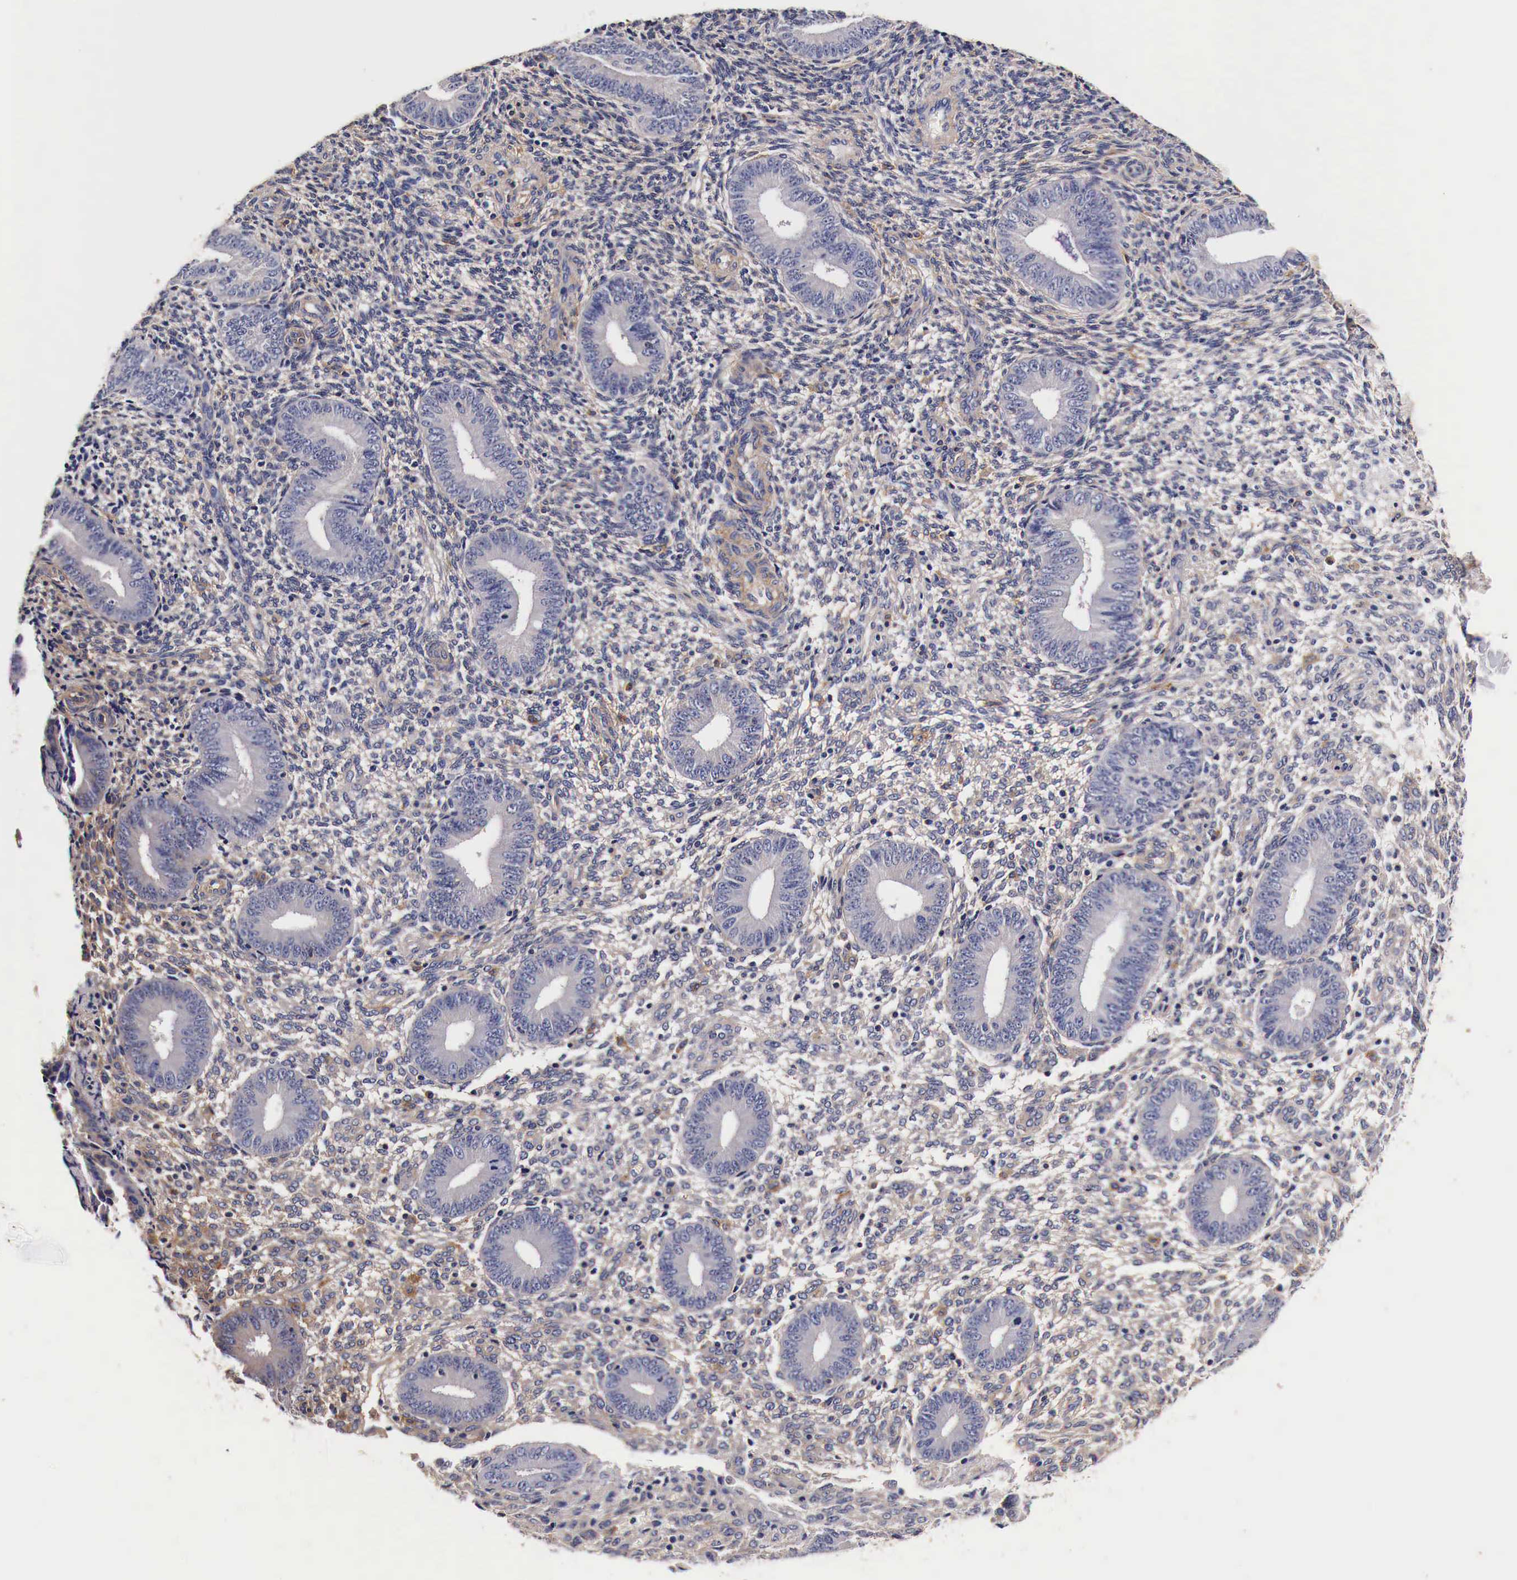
{"staining": {"intensity": "weak", "quantity": "<25%", "location": "cytoplasmic/membranous"}, "tissue": "endometrium", "cell_type": "Cells in endometrial stroma", "image_type": "normal", "snomed": [{"axis": "morphology", "description": "Normal tissue, NOS"}, {"axis": "topography", "description": "Endometrium"}], "caption": "IHC photomicrograph of normal endometrium: human endometrium stained with DAB displays no significant protein staining in cells in endometrial stroma.", "gene": "RP2", "patient": {"sex": "female", "age": 35}}